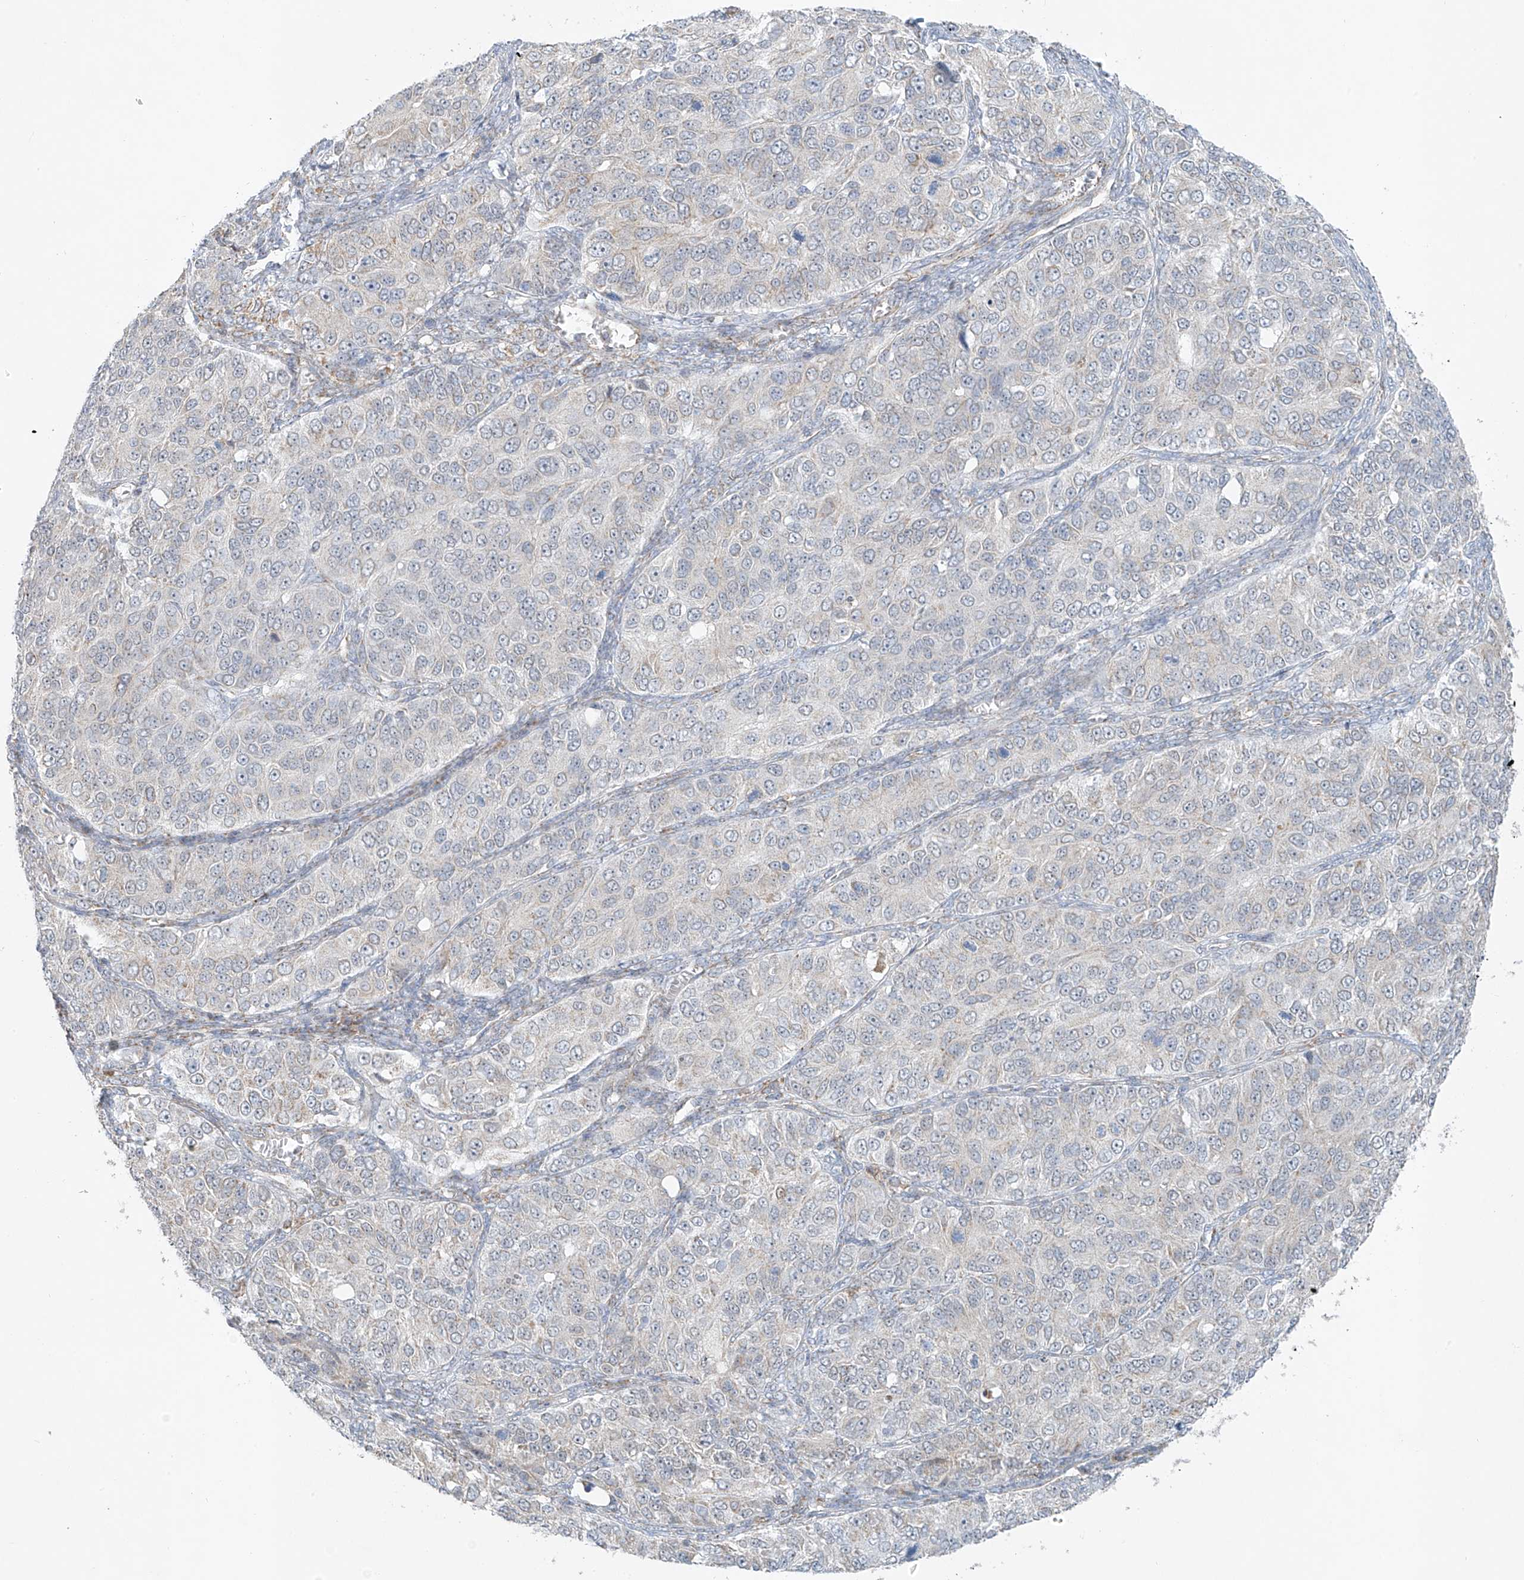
{"staining": {"intensity": "negative", "quantity": "none", "location": "none"}, "tissue": "ovarian cancer", "cell_type": "Tumor cells", "image_type": "cancer", "snomed": [{"axis": "morphology", "description": "Carcinoma, endometroid"}, {"axis": "topography", "description": "Ovary"}], "caption": "This is an immunohistochemistry photomicrograph of ovarian cancer. There is no staining in tumor cells.", "gene": "SMDT1", "patient": {"sex": "female", "age": 51}}